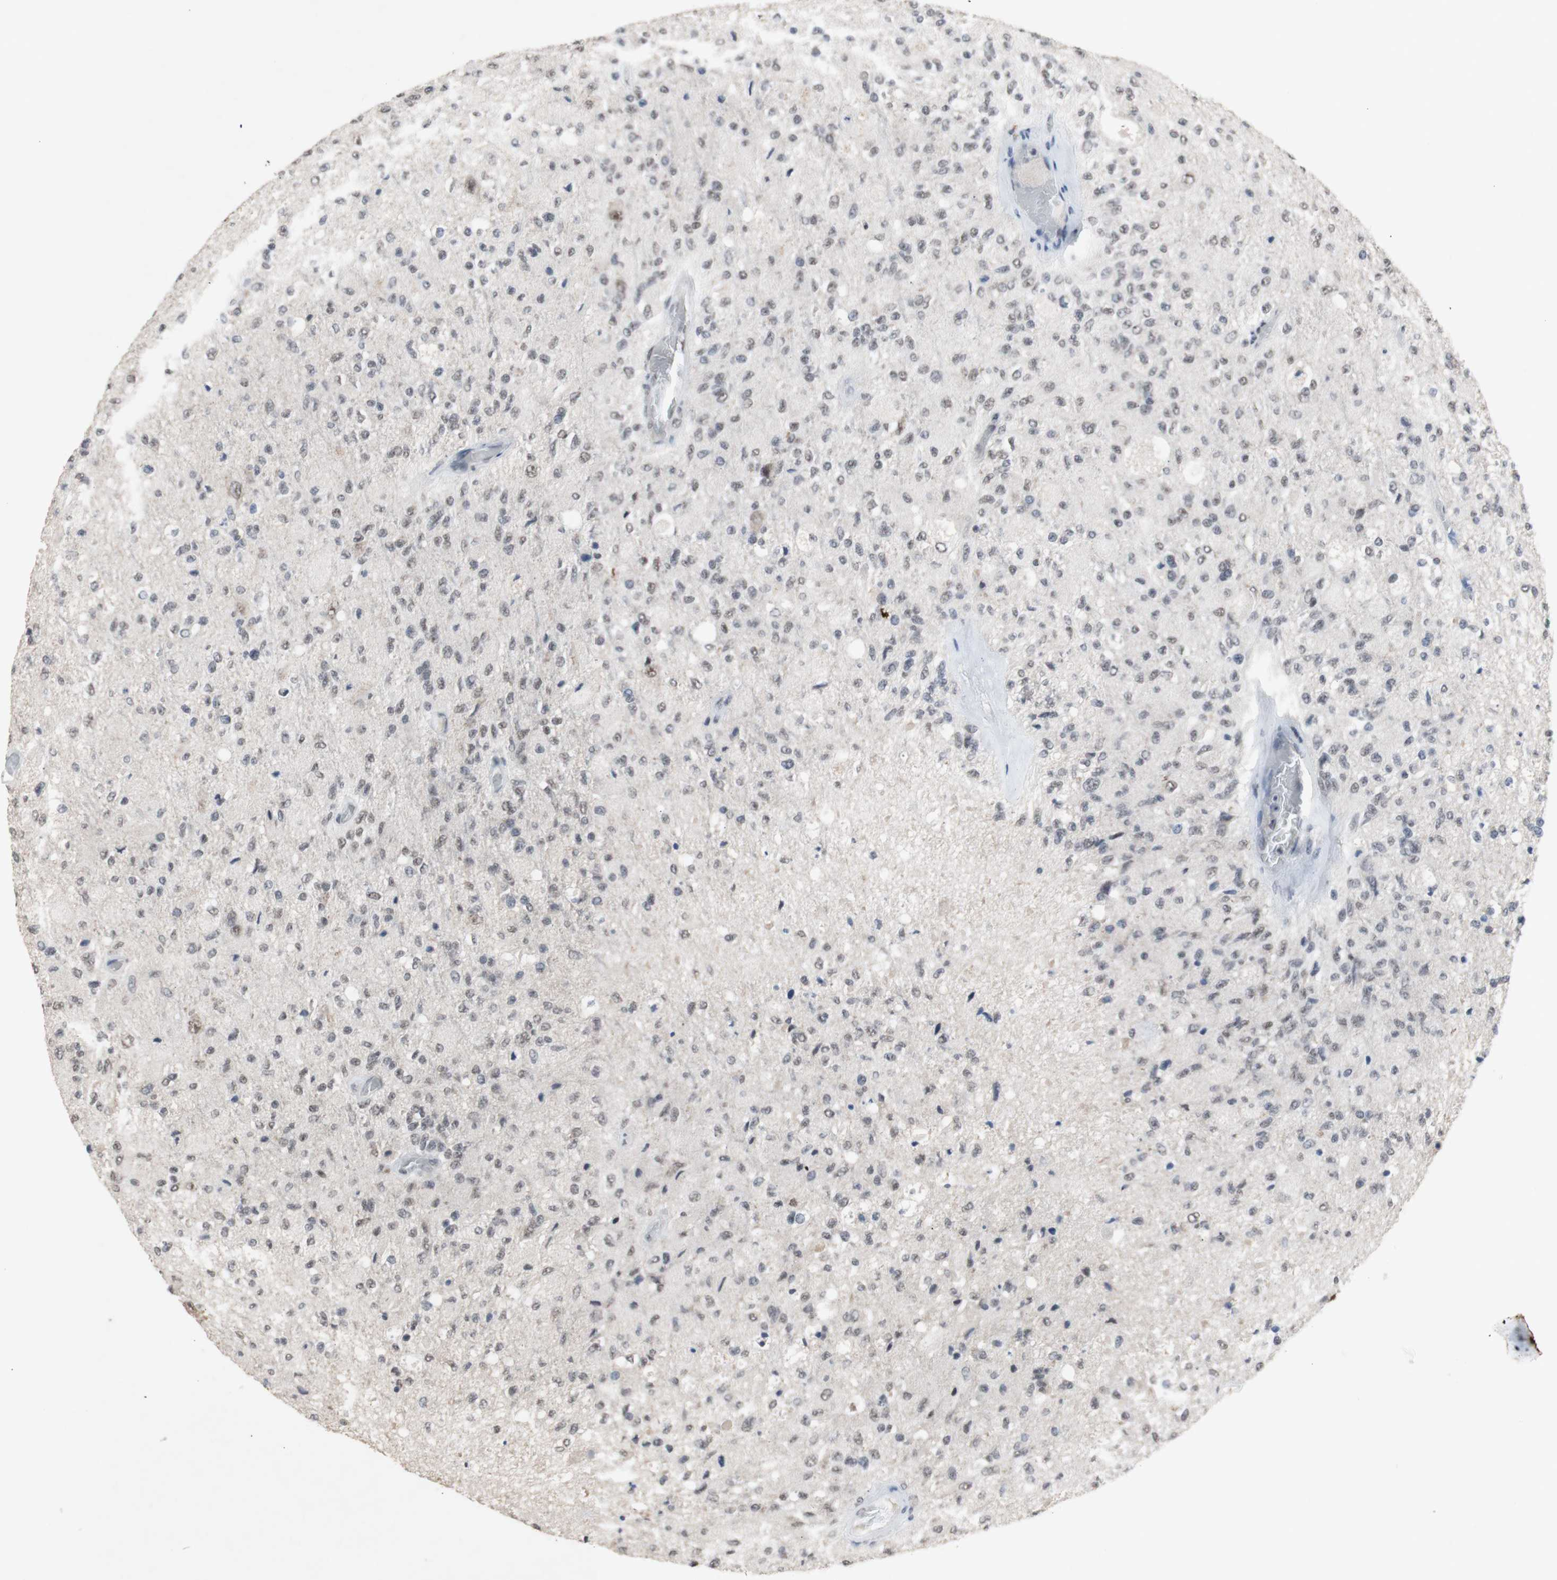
{"staining": {"intensity": "weak", "quantity": ">75%", "location": "nuclear"}, "tissue": "glioma", "cell_type": "Tumor cells", "image_type": "cancer", "snomed": [{"axis": "morphology", "description": "Normal tissue, NOS"}, {"axis": "morphology", "description": "Glioma, malignant, High grade"}, {"axis": "topography", "description": "Cerebral cortex"}], "caption": "Malignant glioma (high-grade) stained with a protein marker displays weak staining in tumor cells.", "gene": "SFPQ", "patient": {"sex": "male", "age": 77}}